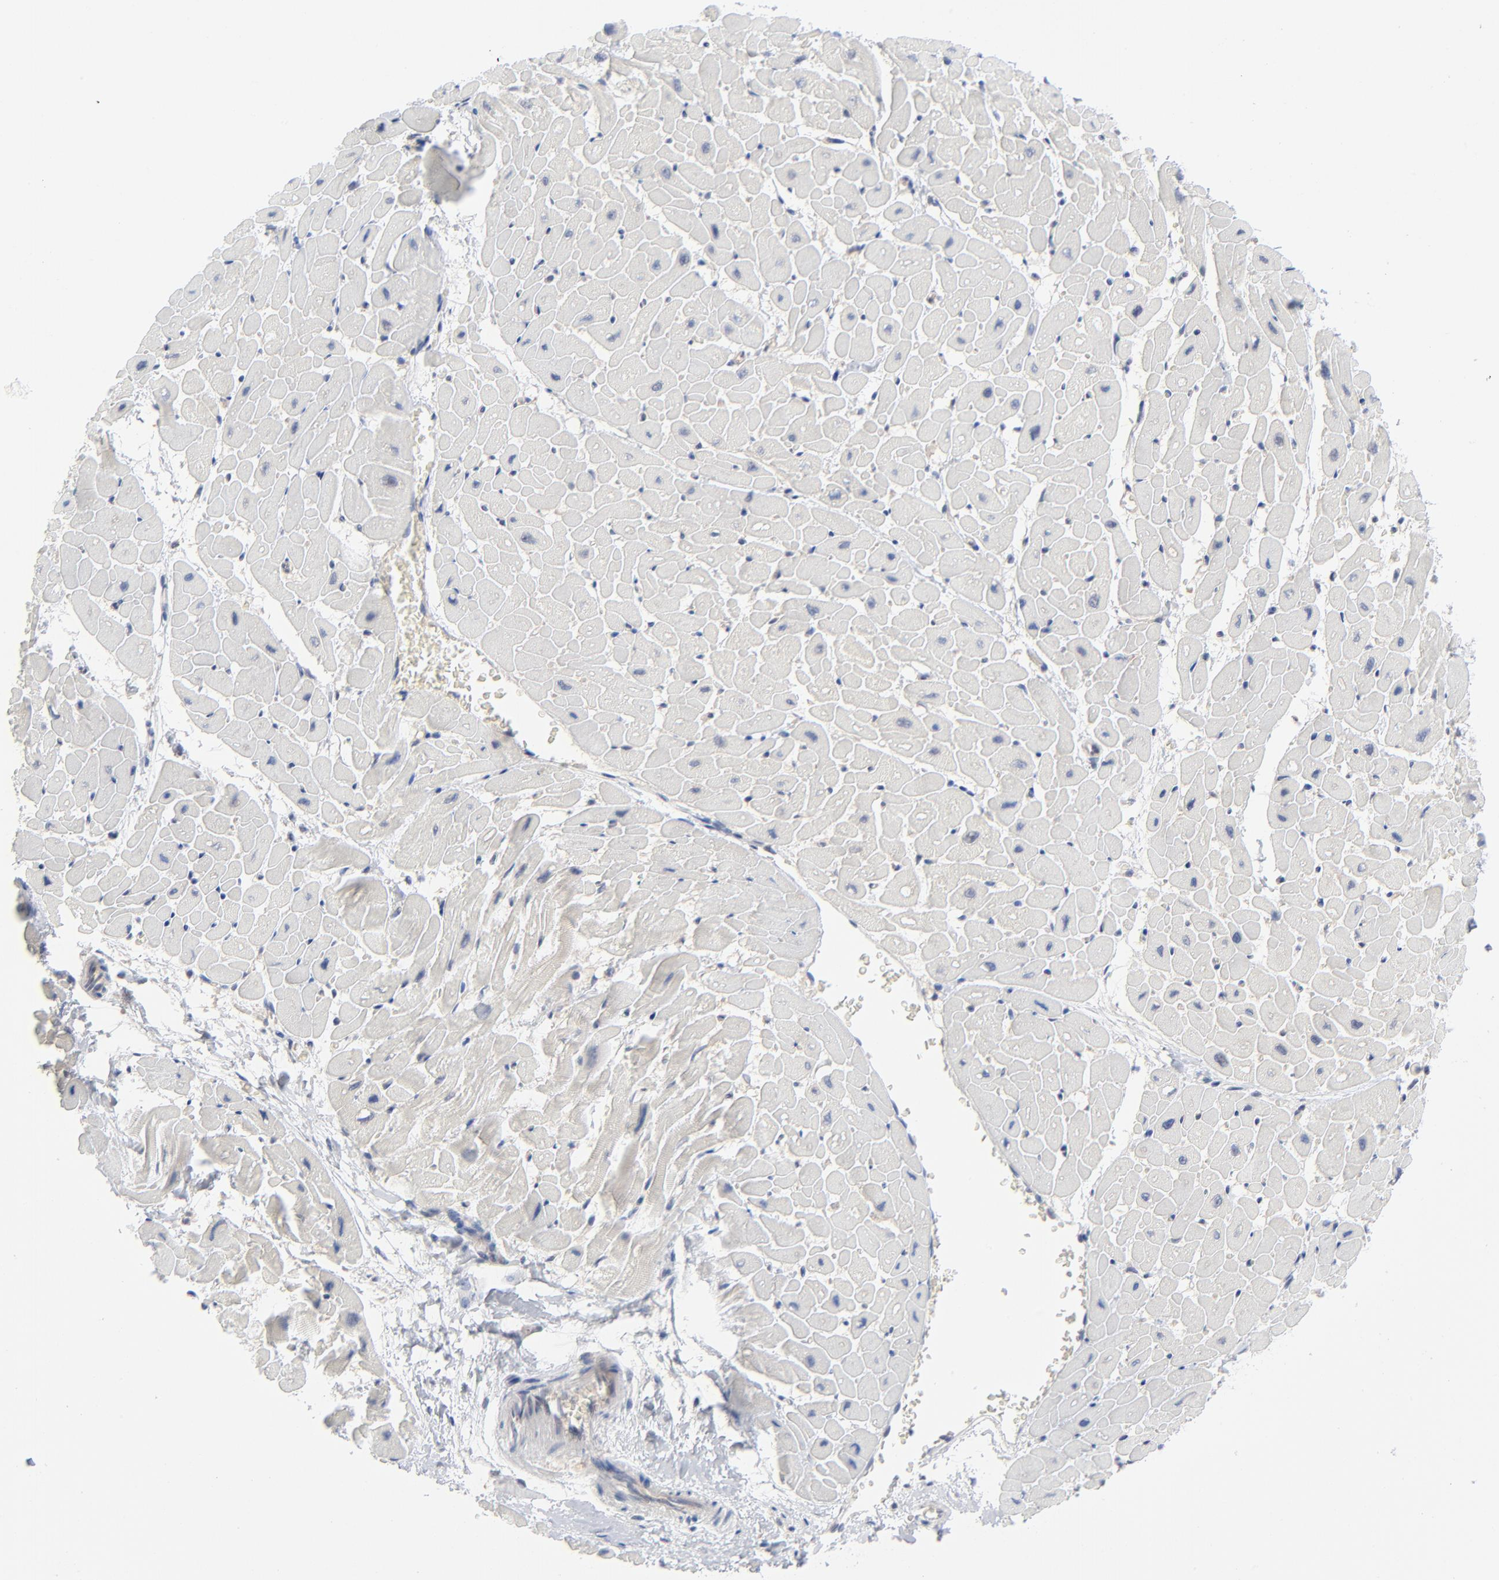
{"staining": {"intensity": "negative", "quantity": "none", "location": "none"}, "tissue": "heart muscle", "cell_type": "Cardiomyocytes", "image_type": "normal", "snomed": [{"axis": "morphology", "description": "Normal tissue, NOS"}, {"axis": "topography", "description": "Heart"}], "caption": "Immunohistochemistry histopathology image of benign heart muscle stained for a protein (brown), which shows no positivity in cardiomyocytes. (DAB immunohistochemistry (IHC) visualized using brightfield microscopy, high magnification).", "gene": "RPS6KB1", "patient": {"sex": "male", "age": 45}}